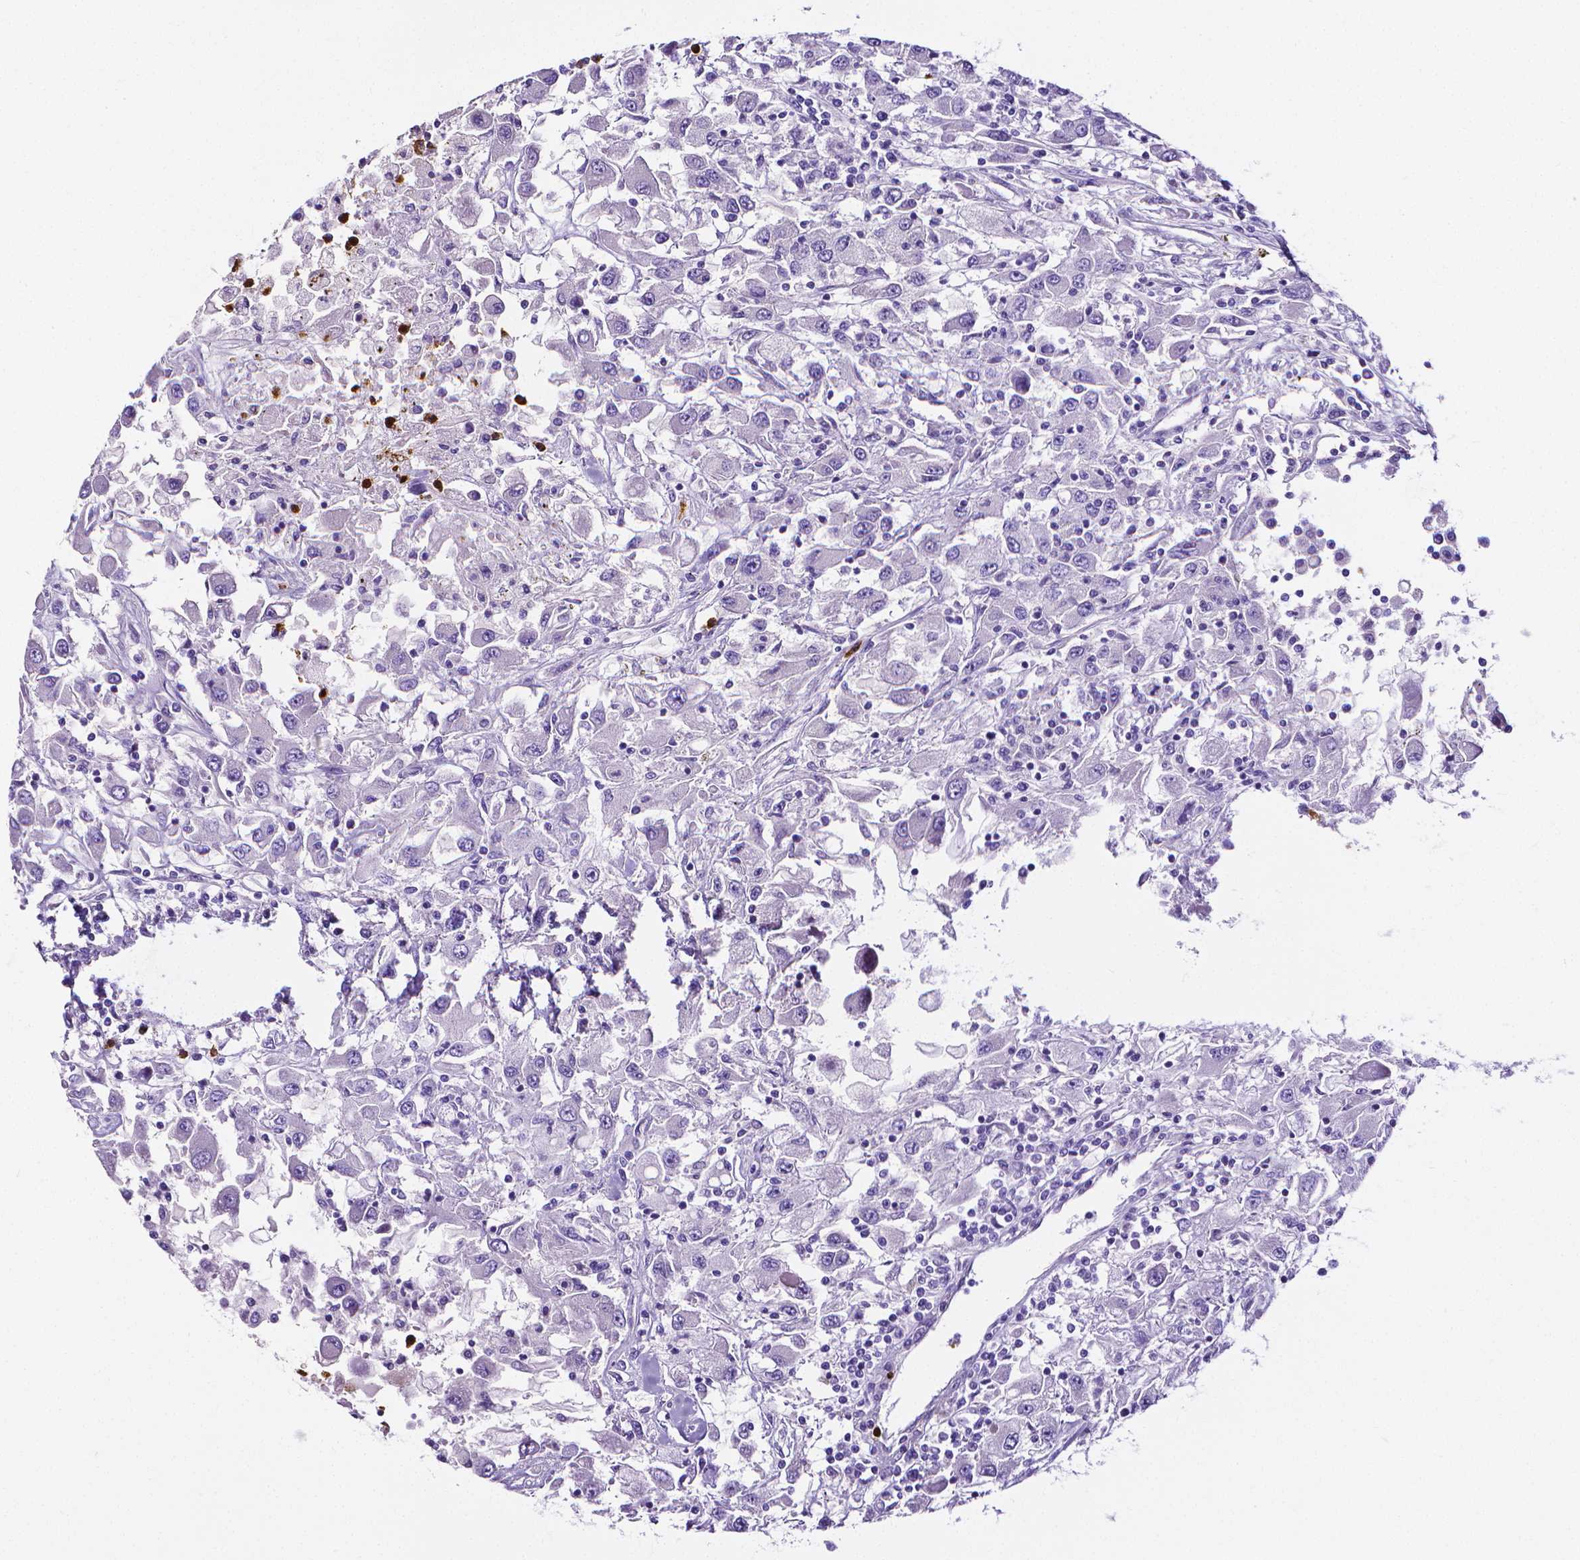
{"staining": {"intensity": "negative", "quantity": "none", "location": "none"}, "tissue": "renal cancer", "cell_type": "Tumor cells", "image_type": "cancer", "snomed": [{"axis": "morphology", "description": "Adenocarcinoma, NOS"}, {"axis": "topography", "description": "Kidney"}], "caption": "Immunohistochemical staining of renal cancer (adenocarcinoma) exhibits no significant positivity in tumor cells.", "gene": "MMP9", "patient": {"sex": "female", "age": 67}}